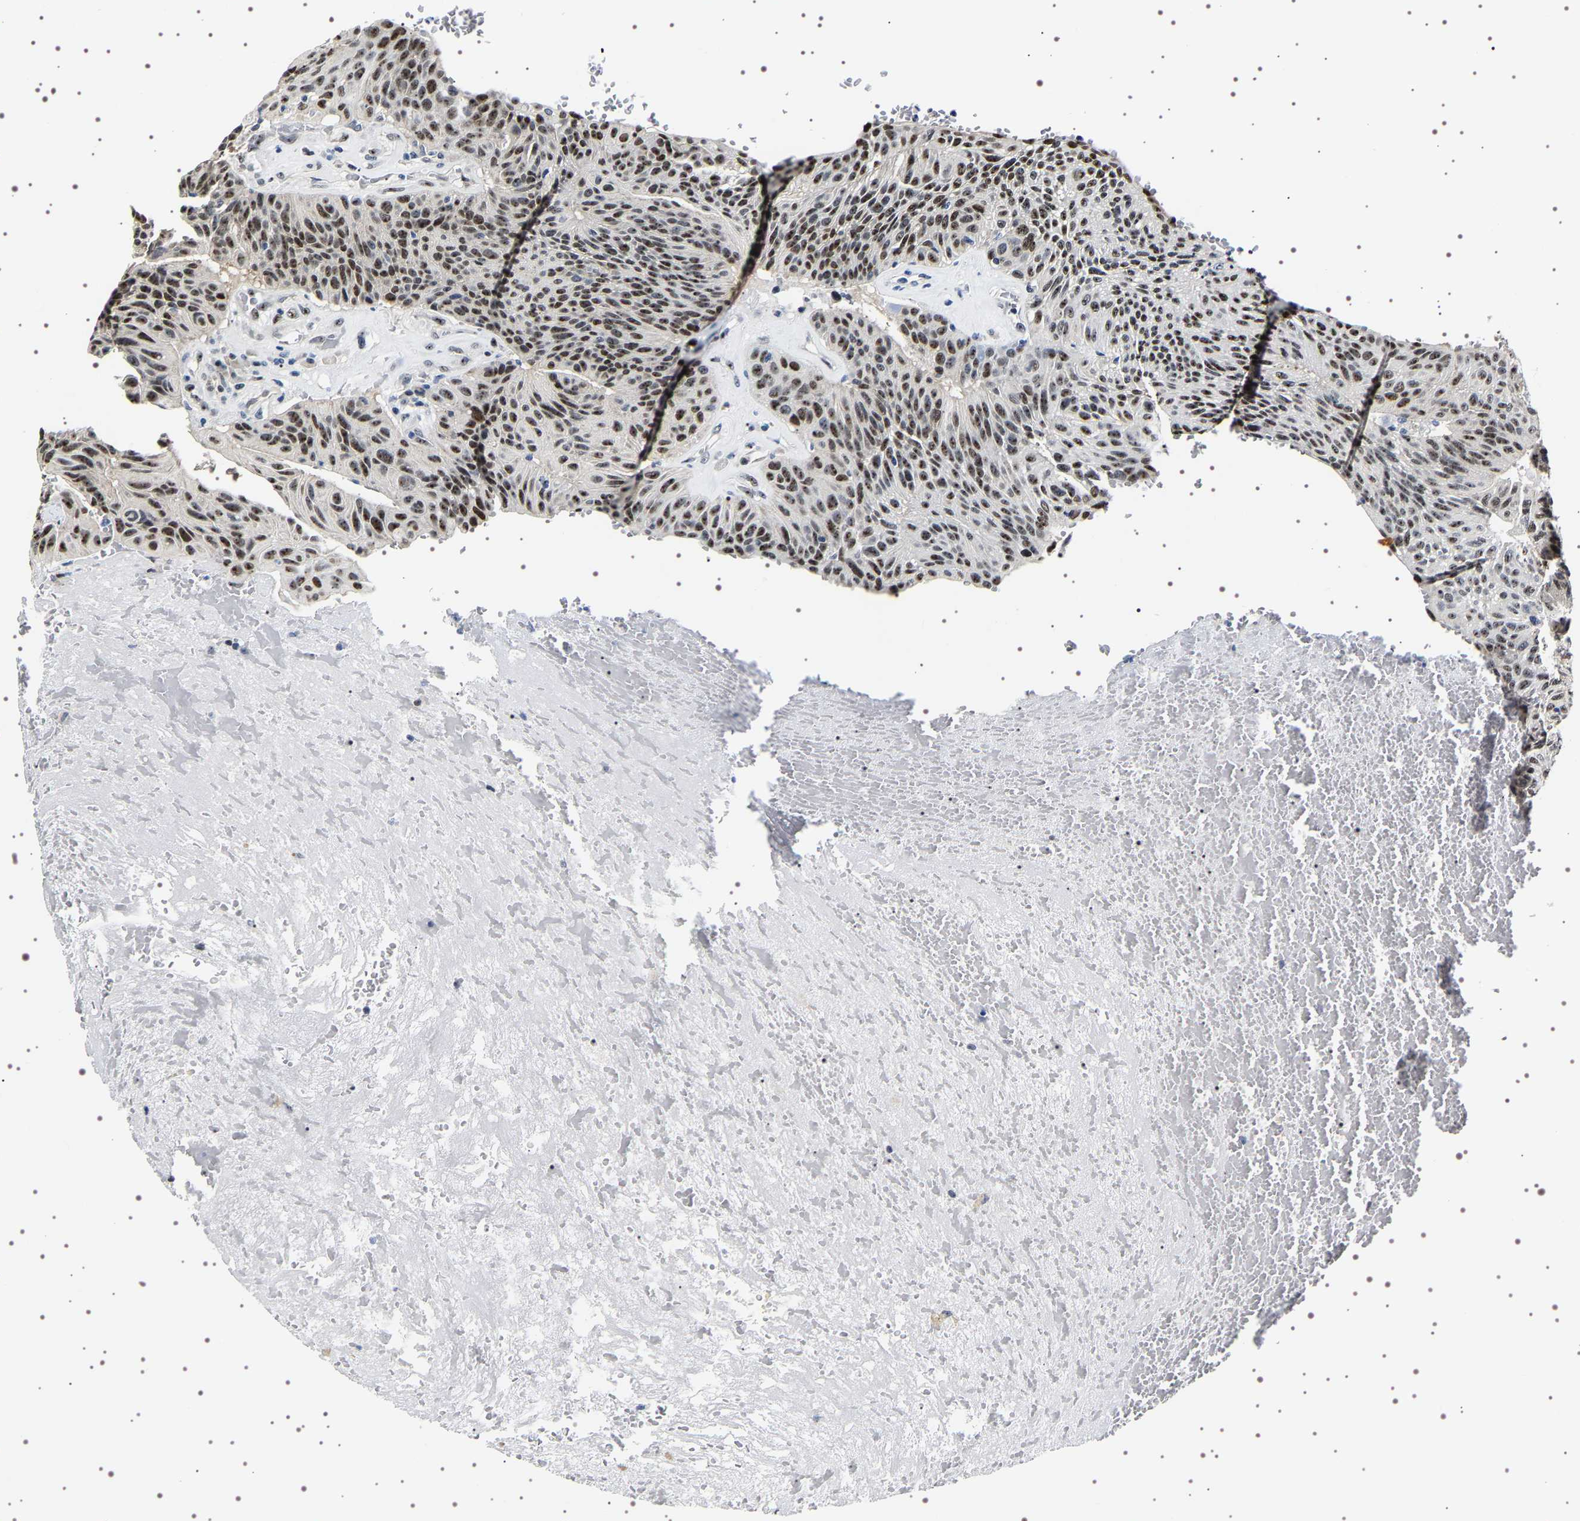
{"staining": {"intensity": "strong", "quantity": "25%-75%", "location": "nuclear"}, "tissue": "urothelial cancer", "cell_type": "Tumor cells", "image_type": "cancer", "snomed": [{"axis": "morphology", "description": "Urothelial carcinoma, High grade"}, {"axis": "topography", "description": "Urinary bladder"}], "caption": "Urothelial cancer stained with immunohistochemistry (IHC) reveals strong nuclear expression in approximately 25%-75% of tumor cells.", "gene": "GNL3", "patient": {"sex": "male", "age": 66}}